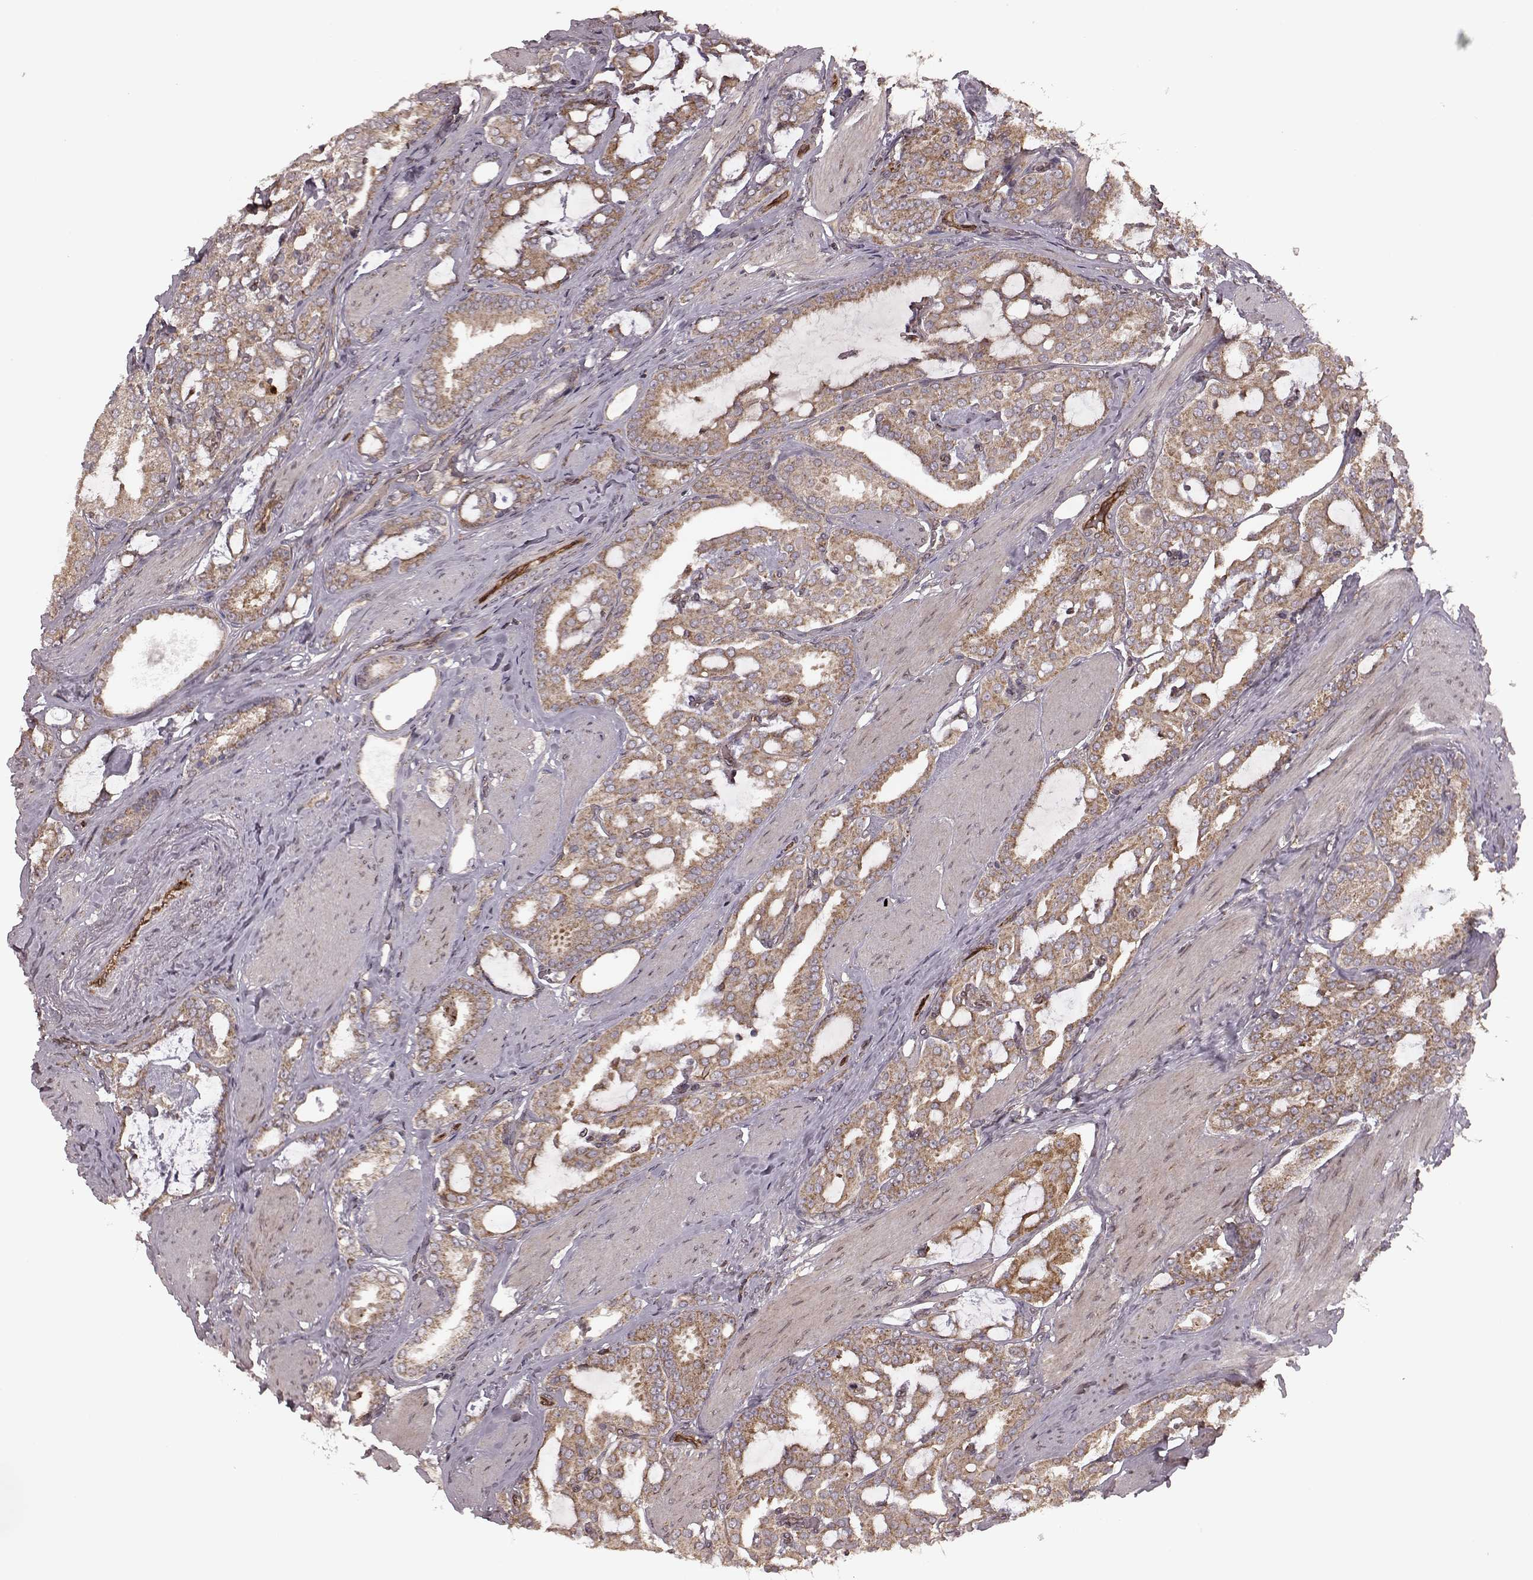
{"staining": {"intensity": "moderate", "quantity": ">75%", "location": "cytoplasmic/membranous"}, "tissue": "prostate cancer", "cell_type": "Tumor cells", "image_type": "cancer", "snomed": [{"axis": "morphology", "description": "Adenocarcinoma, High grade"}, {"axis": "topography", "description": "Prostate"}], "caption": "Protein staining exhibits moderate cytoplasmic/membranous staining in about >75% of tumor cells in prostate cancer. (Stains: DAB (3,3'-diaminobenzidine) in brown, nuclei in blue, Microscopy: brightfield microscopy at high magnification).", "gene": "AGPAT1", "patient": {"sex": "male", "age": 63}}